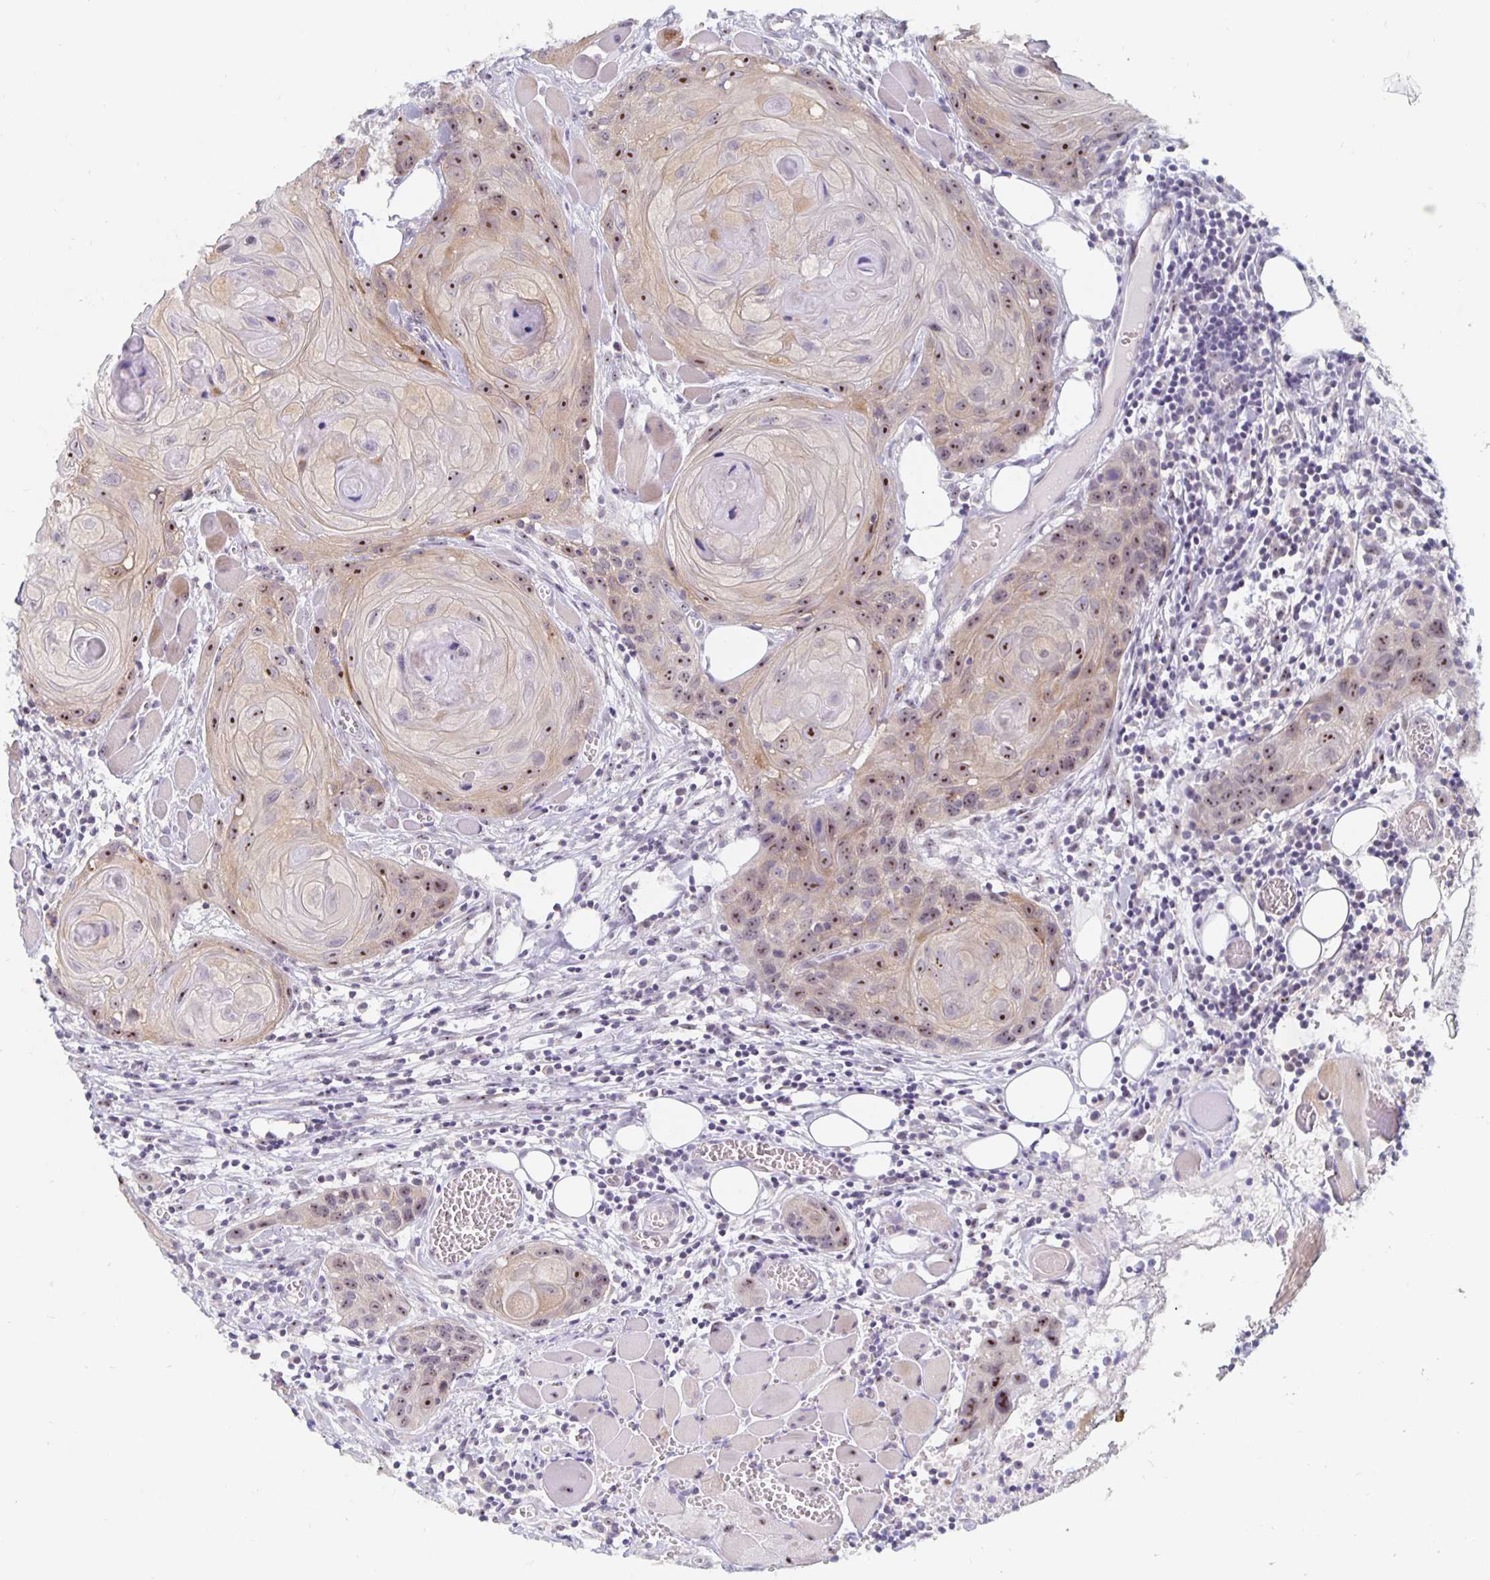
{"staining": {"intensity": "moderate", "quantity": "25%-75%", "location": "nuclear"}, "tissue": "head and neck cancer", "cell_type": "Tumor cells", "image_type": "cancer", "snomed": [{"axis": "morphology", "description": "Squamous cell carcinoma, NOS"}, {"axis": "topography", "description": "Oral tissue"}, {"axis": "topography", "description": "Head-Neck"}], "caption": "The micrograph reveals immunohistochemical staining of head and neck squamous cell carcinoma. There is moderate nuclear staining is present in approximately 25%-75% of tumor cells. The staining was performed using DAB to visualize the protein expression in brown, while the nuclei were stained in blue with hematoxylin (Magnification: 20x).", "gene": "NUP85", "patient": {"sex": "male", "age": 58}}